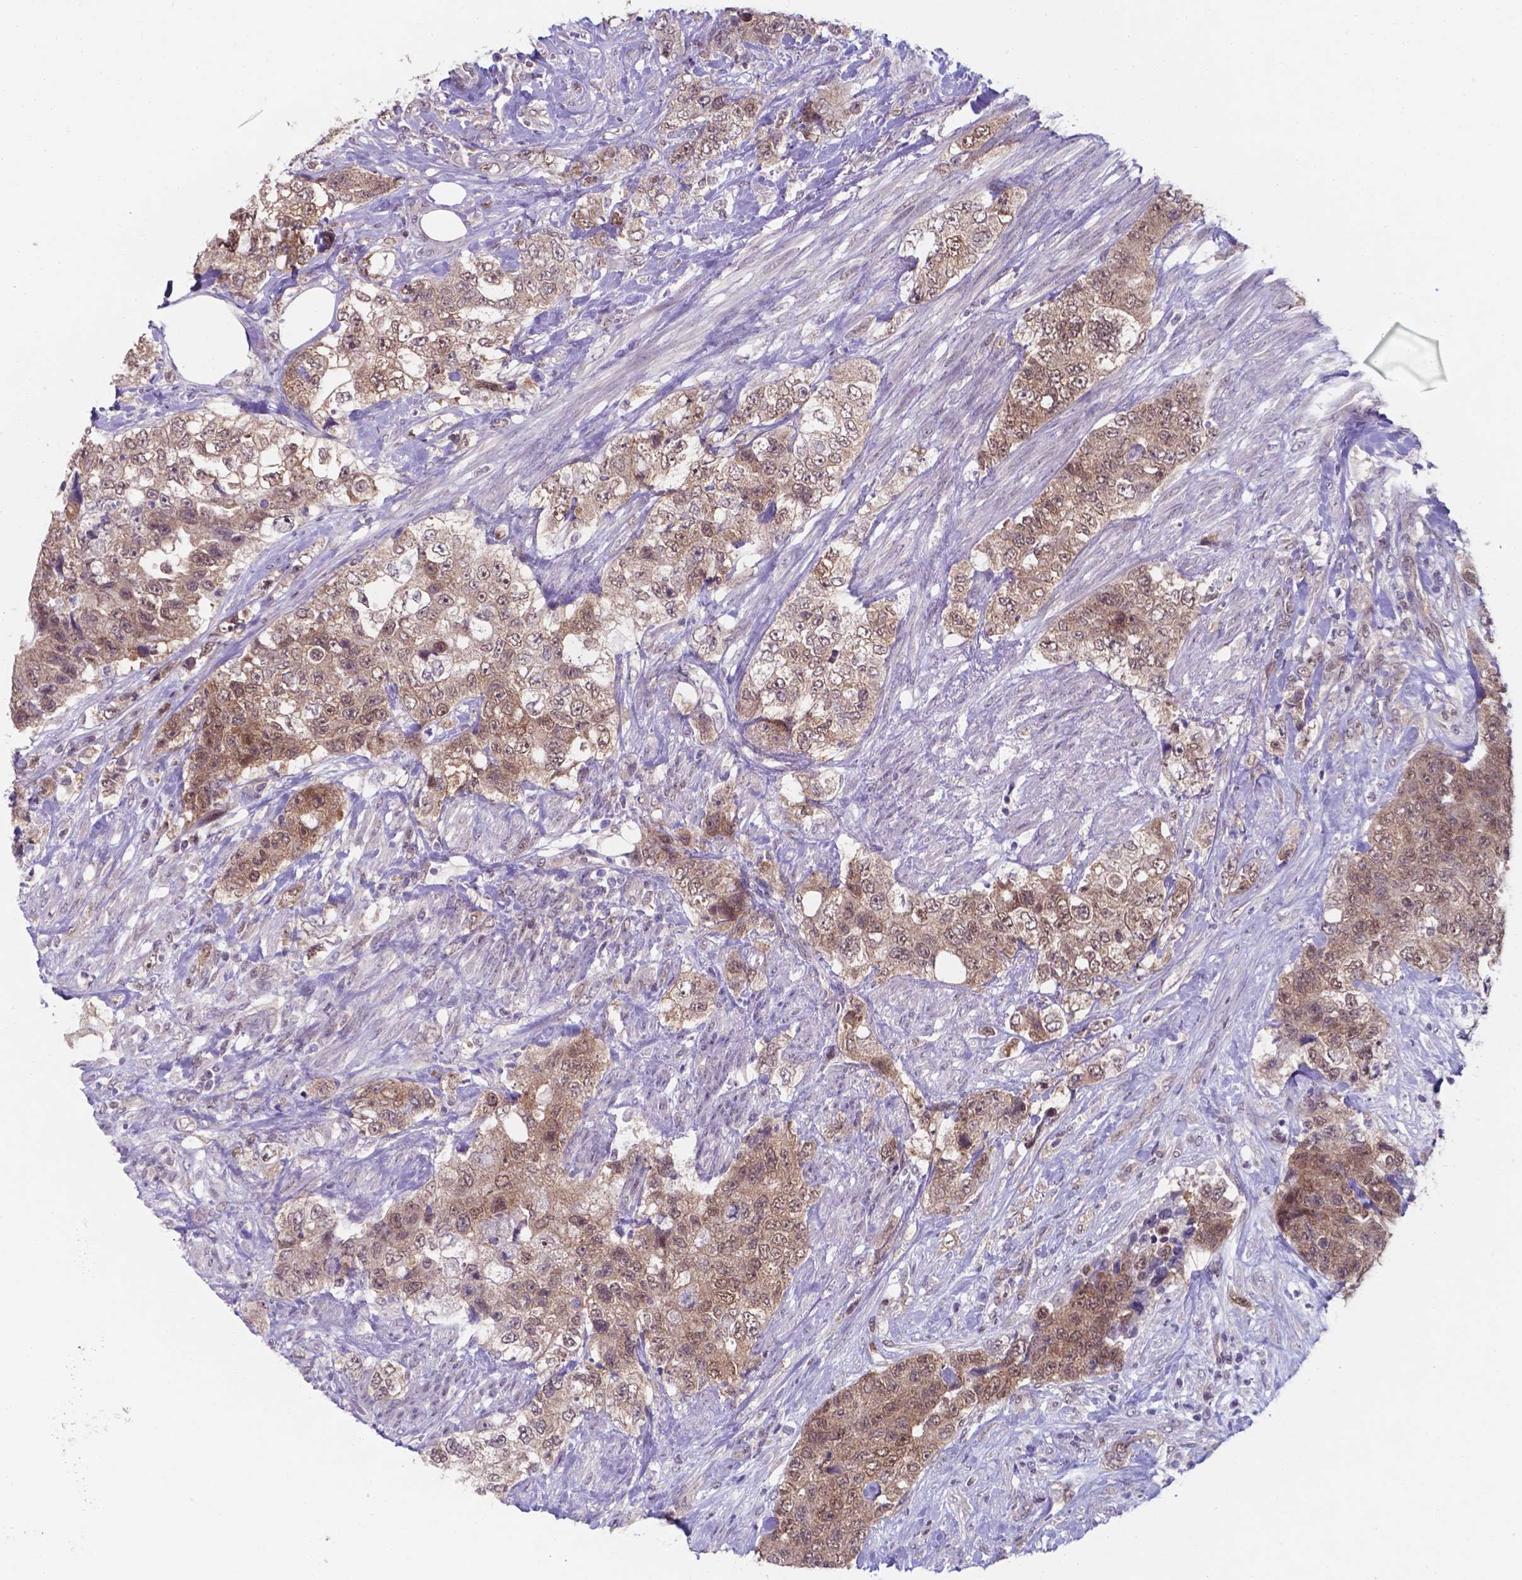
{"staining": {"intensity": "weak", "quantity": ">75%", "location": "cytoplasmic/membranous,nuclear"}, "tissue": "urothelial cancer", "cell_type": "Tumor cells", "image_type": "cancer", "snomed": [{"axis": "morphology", "description": "Urothelial carcinoma, High grade"}, {"axis": "topography", "description": "Urinary bladder"}], "caption": "An image of human urothelial carcinoma (high-grade) stained for a protein demonstrates weak cytoplasmic/membranous and nuclear brown staining in tumor cells.", "gene": "UBE2E2", "patient": {"sex": "female", "age": 78}}